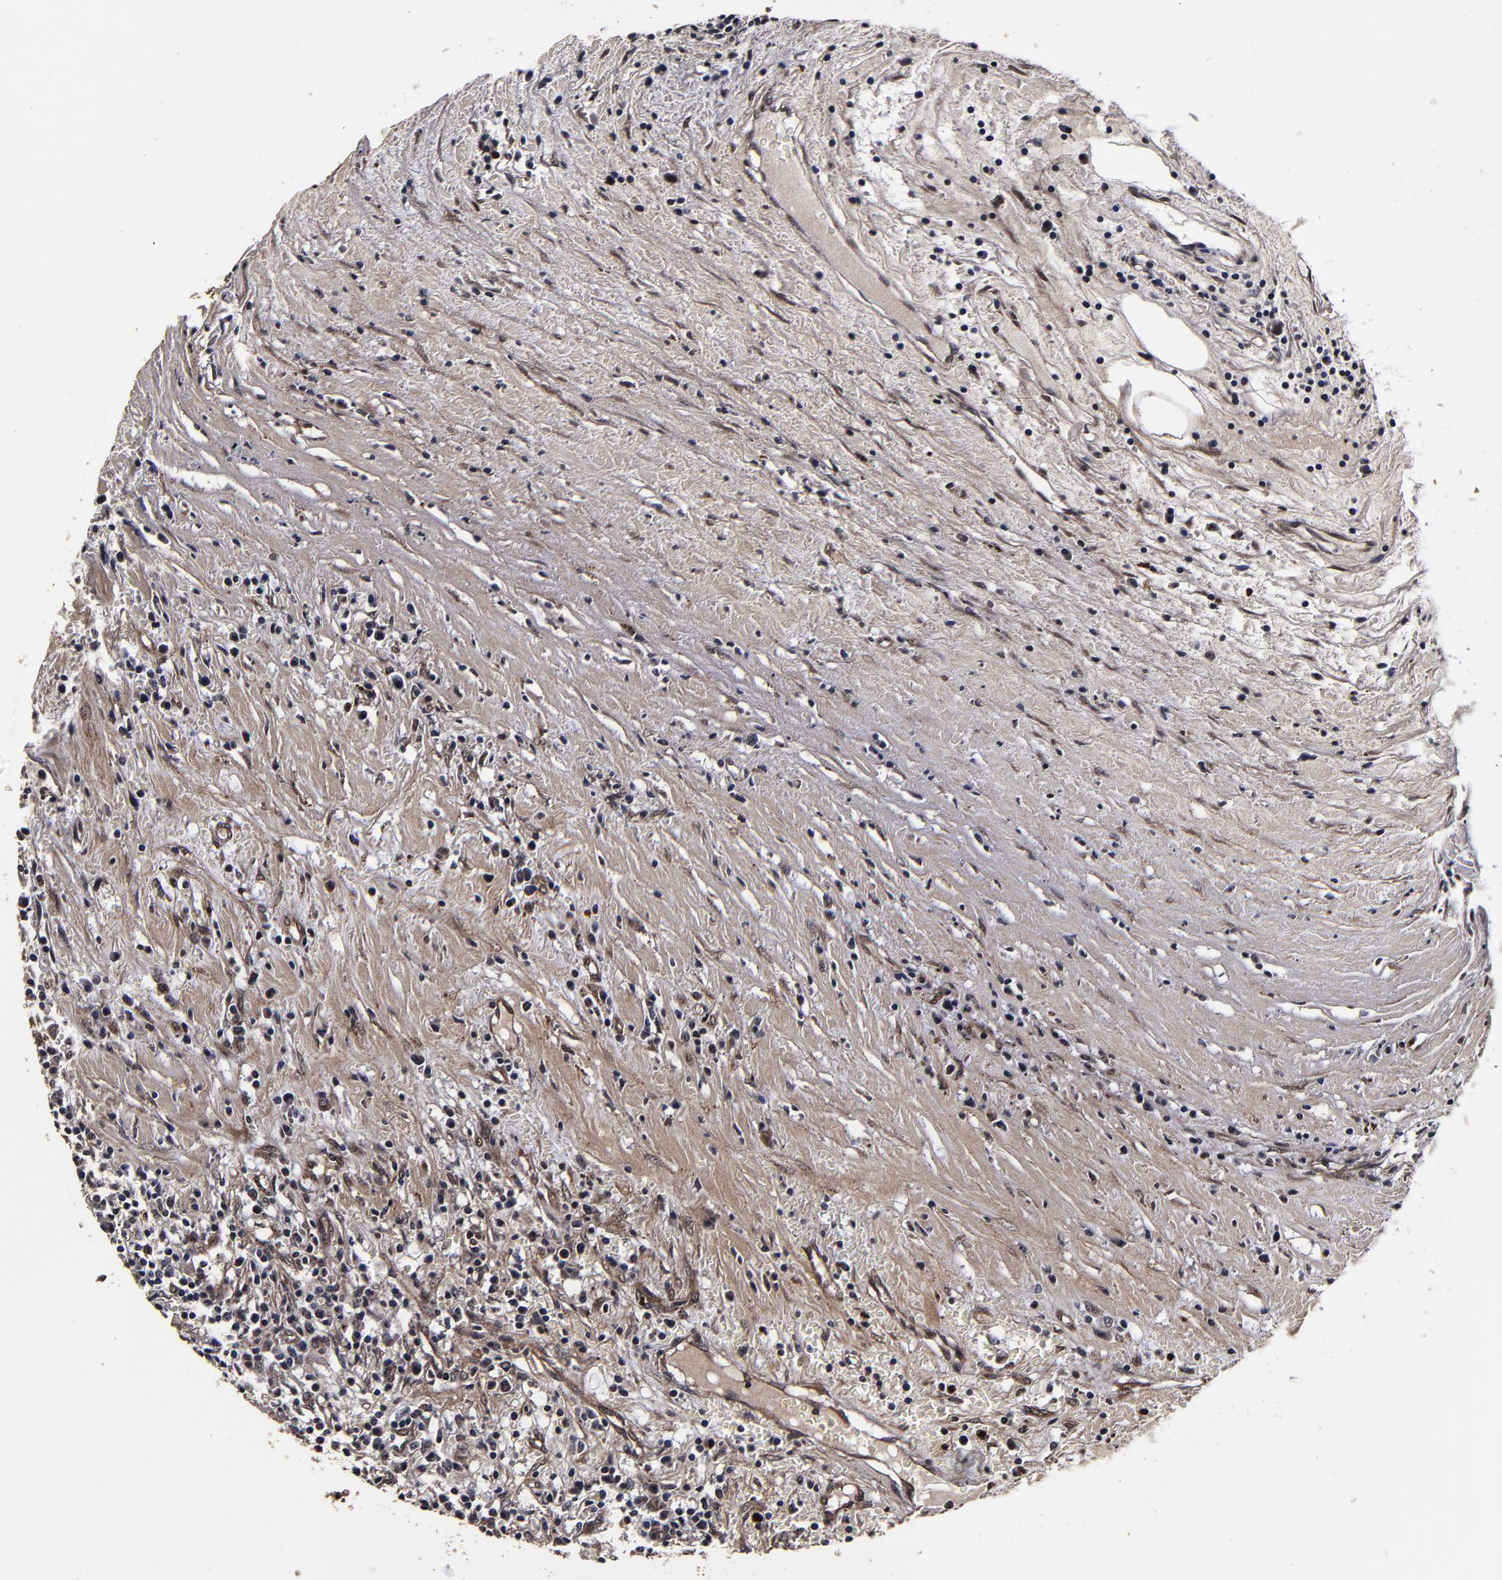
{"staining": {"intensity": "moderate", "quantity": "<25%", "location": "cytoplasmic/membranous"}, "tissue": "renal cancer", "cell_type": "Tumor cells", "image_type": "cancer", "snomed": [{"axis": "morphology", "description": "Adenocarcinoma, NOS"}, {"axis": "topography", "description": "Kidney"}], "caption": "Tumor cells display low levels of moderate cytoplasmic/membranous staining in about <25% of cells in human adenocarcinoma (renal). (IHC, brightfield microscopy, high magnification).", "gene": "MMP15", "patient": {"sex": "male", "age": 82}}